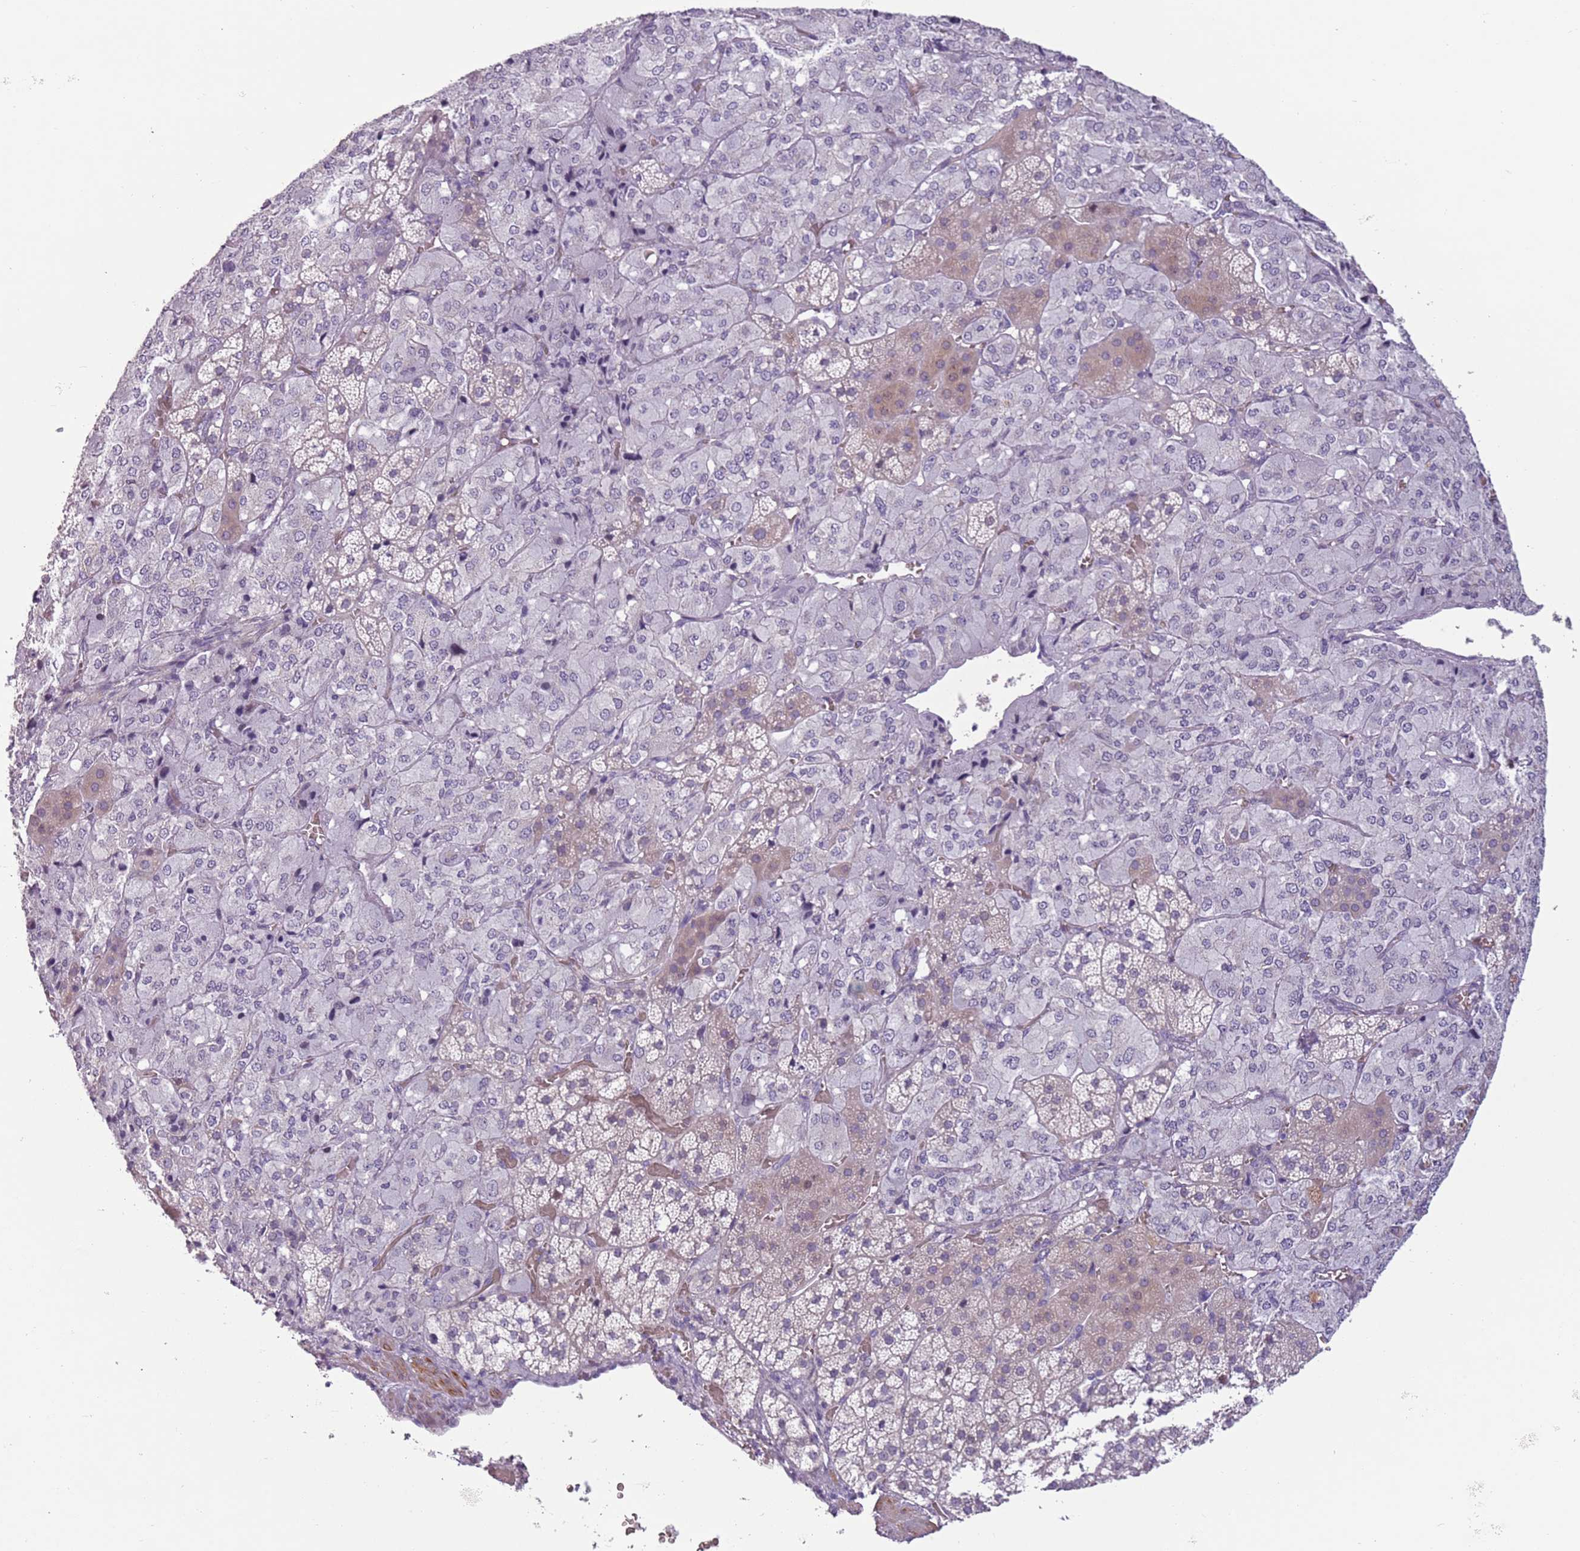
{"staining": {"intensity": "weak", "quantity": "<25%", "location": "cytoplasmic/membranous"}, "tissue": "adrenal gland", "cell_type": "Glandular cells", "image_type": "normal", "snomed": [{"axis": "morphology", "description": "Normal tissue, NOS"}, {"axis": "topography", "description": "Adrenal gland"}], "caption": "IHC image of normal adrenal gland stained for a protein (brown), which shows no expression in glandular cells. Brightfield microscopy of immunohistochemistry (IHC) stained with DAB (brown) and hematoxylin (blue), captured at high magnification.", "gene": "ZNF239", "patient": {"sex": "female", "age": 44}}